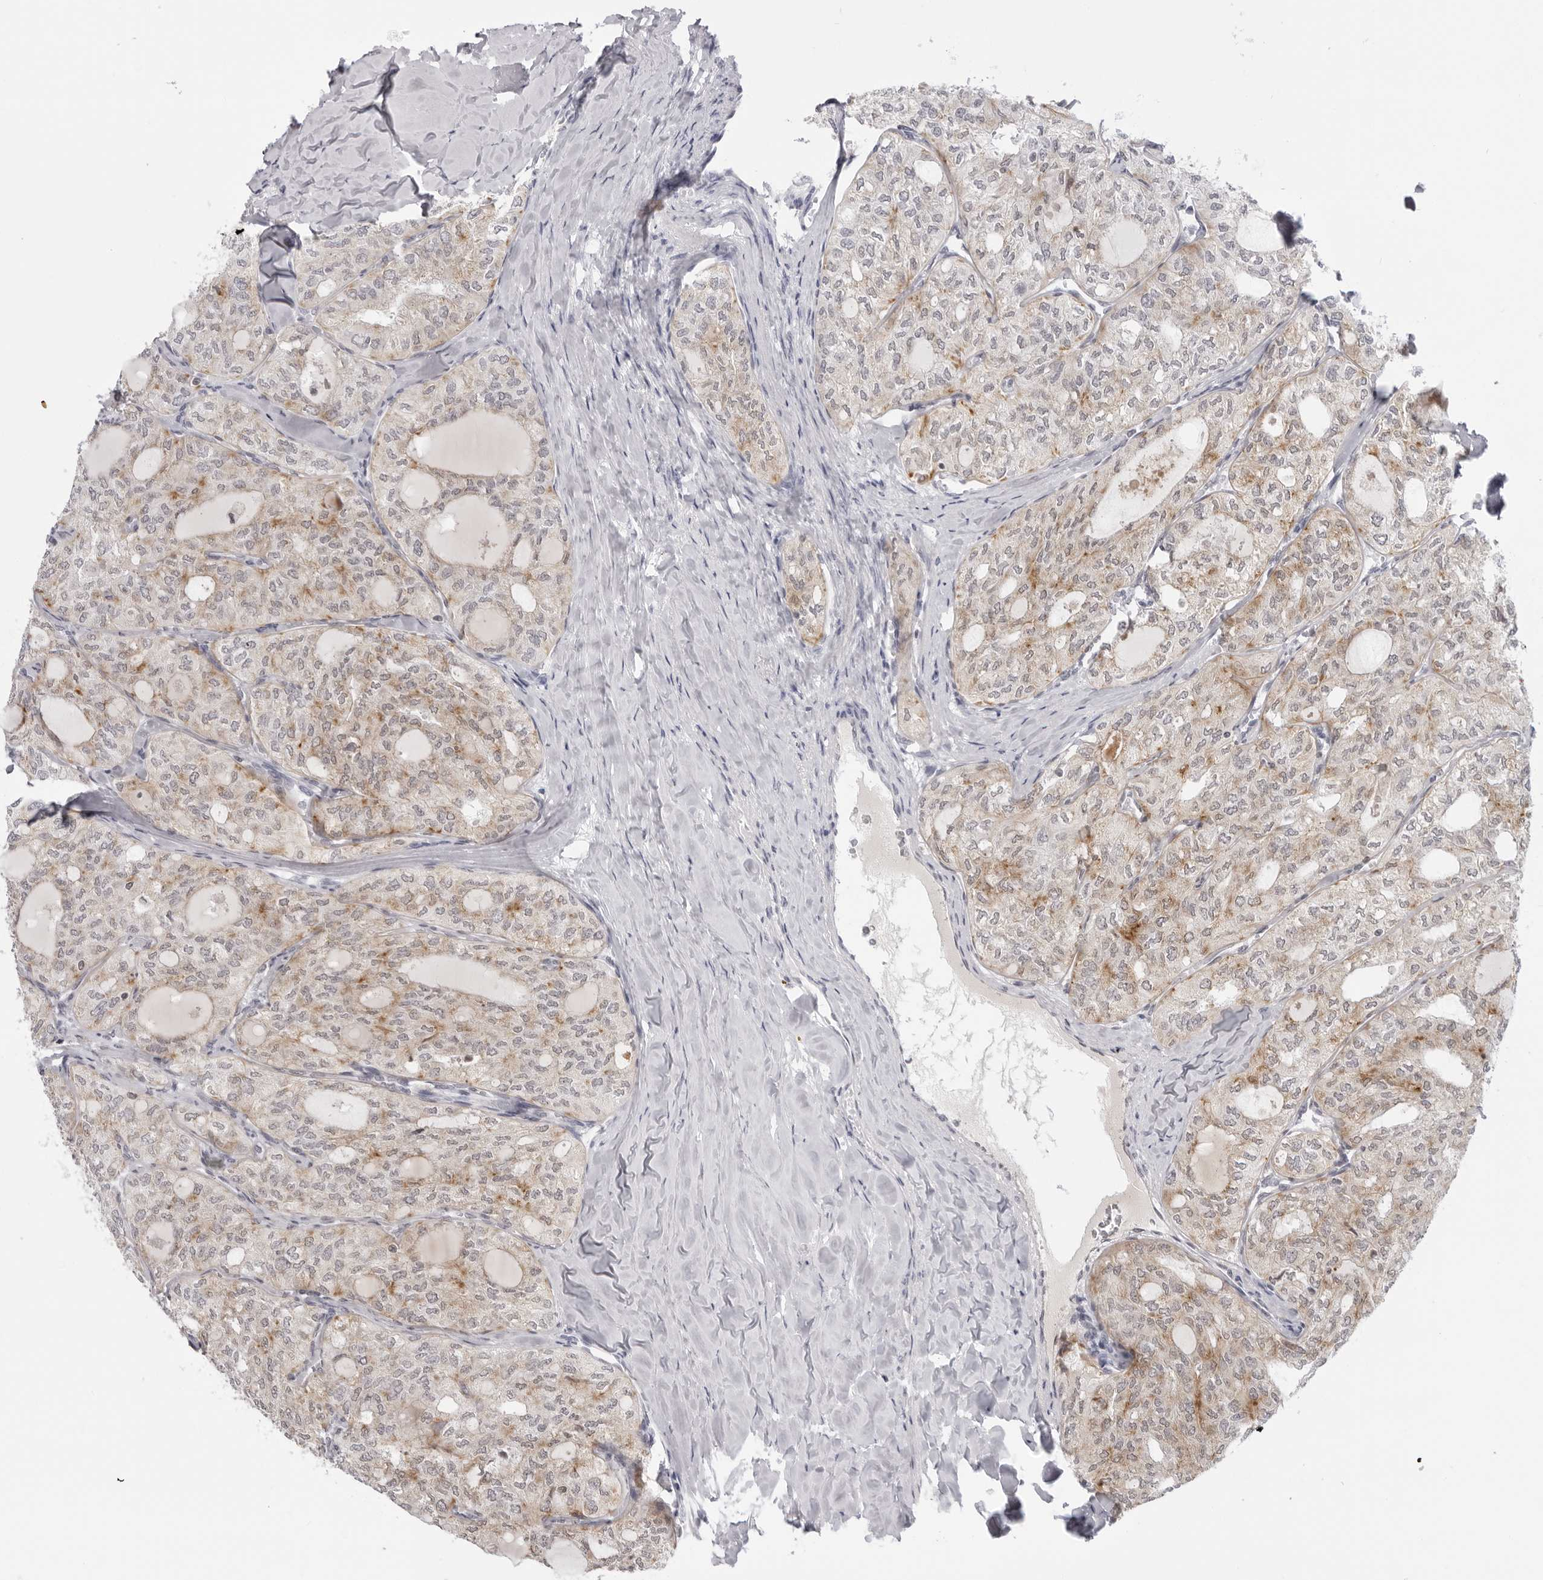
{"staining": {"intensity": "weak", "quantity": "25%-75%", "location": "cytoplasmic/membranous"}, "tissue": "thyroid cancer", "cell_type": "Tumor cells", "image_type": "cancer", "snomed": [{"axis": "morphology", "description": "Follicular adenoma carcinoma, NOS"}, {"axis": "topography", "description": "Thyroid gland"}], "caption": "Human follicular adenoma carcinoma (thyroid) stained with a protein marker exhibits weak staining in tumor cells.", "gene": "ACP6", "patient": {"sex": "male", "age": 75}}